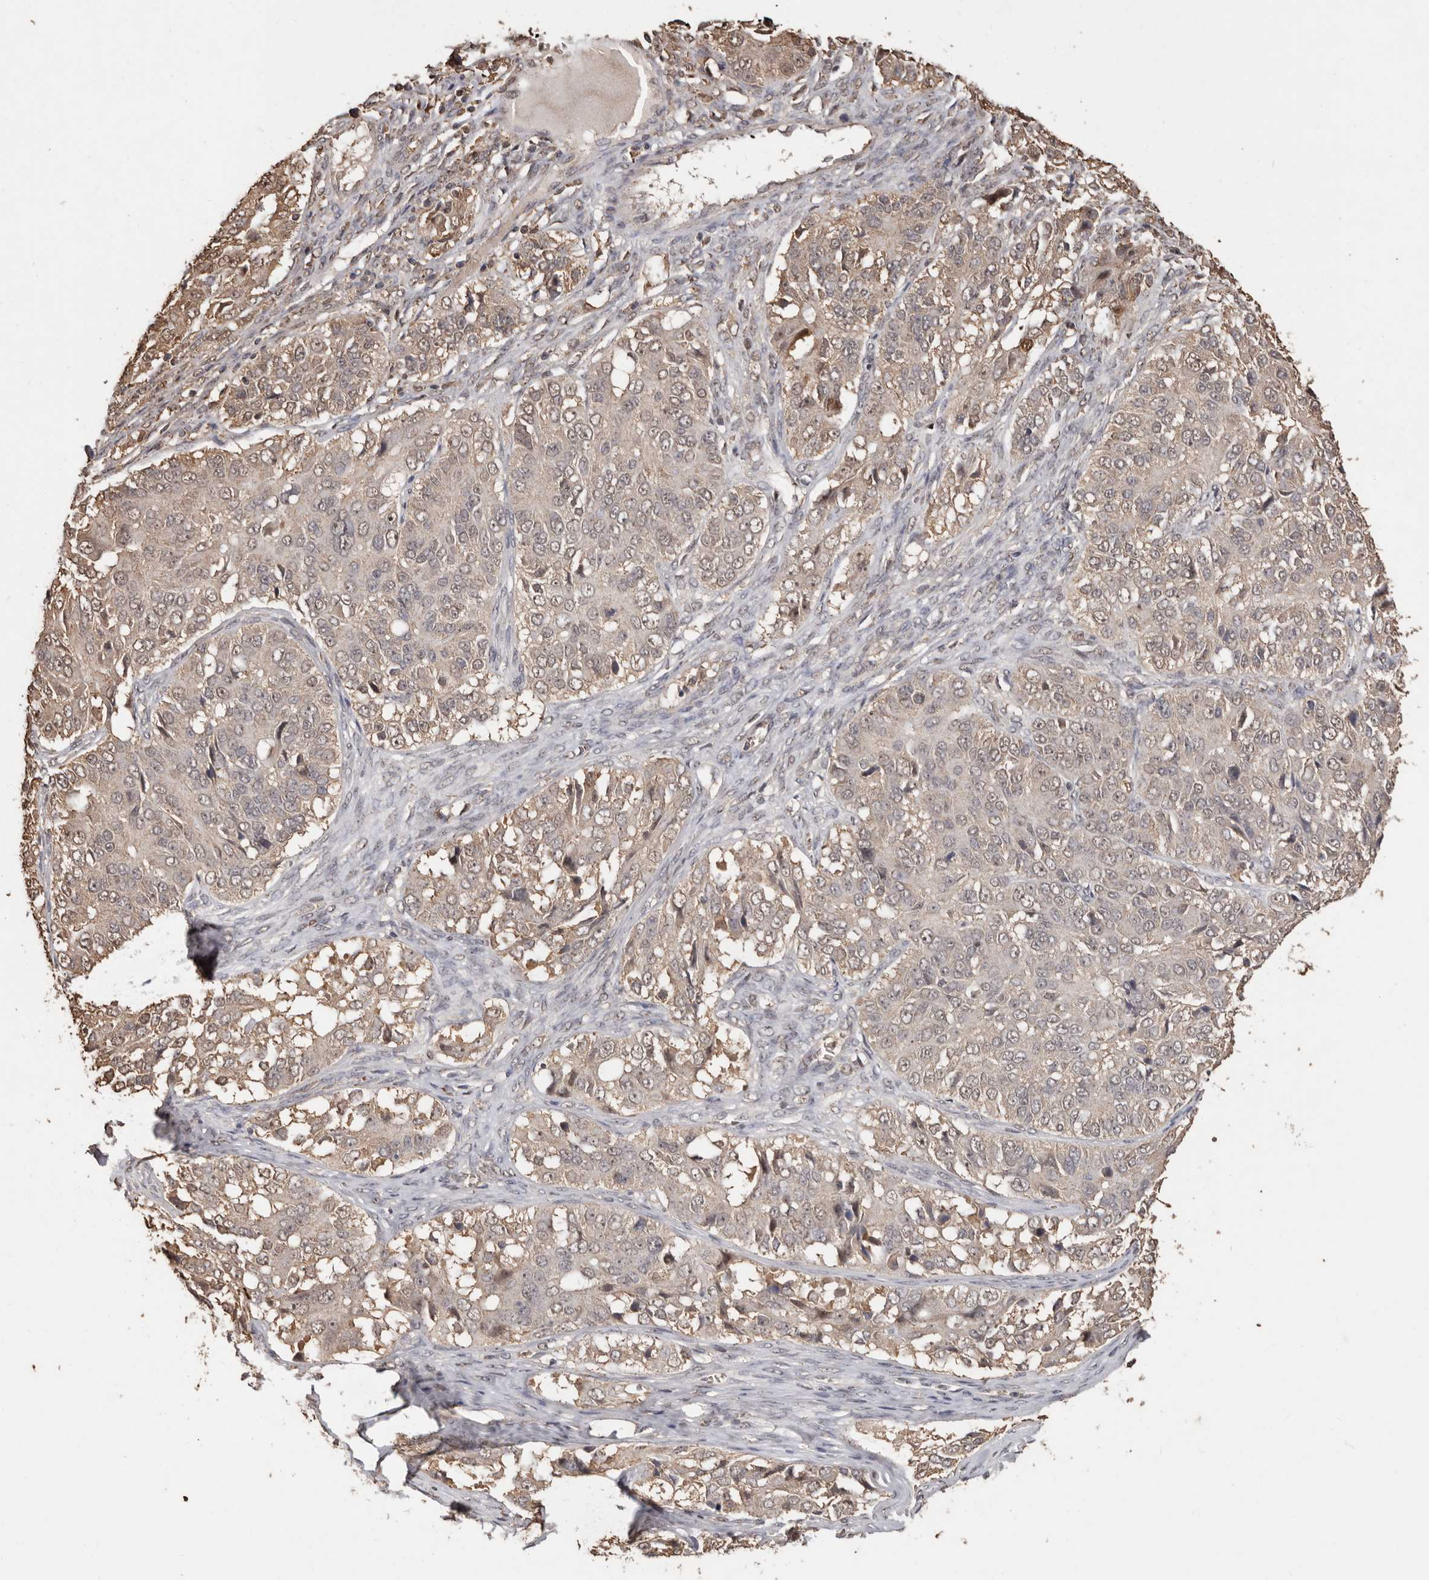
{"staining": {"intensity": "weak", "quantity": "<25%", "location": "cytoplasmic/membranous"}, "tissue": "ovarian cancer", "cell_type": "Tumor cells", "image_type": "cancer", "snomed": [{"axis": "morphology", "description": "Carcinoma, endometroid"}, {"axis": "topography", "description": "Ovary"}], "caption": "High magnification brightfield microscopy of ovarian cancer (endometroid carcinoma) stained with DAB (3,3'-diaminobenzidine) (brown) and counterstained with hematoxylin (blue): tumor cells show no significant expression.", "gene": "GRAMD2A", "patient": {"sex": "female", "age": 51}}